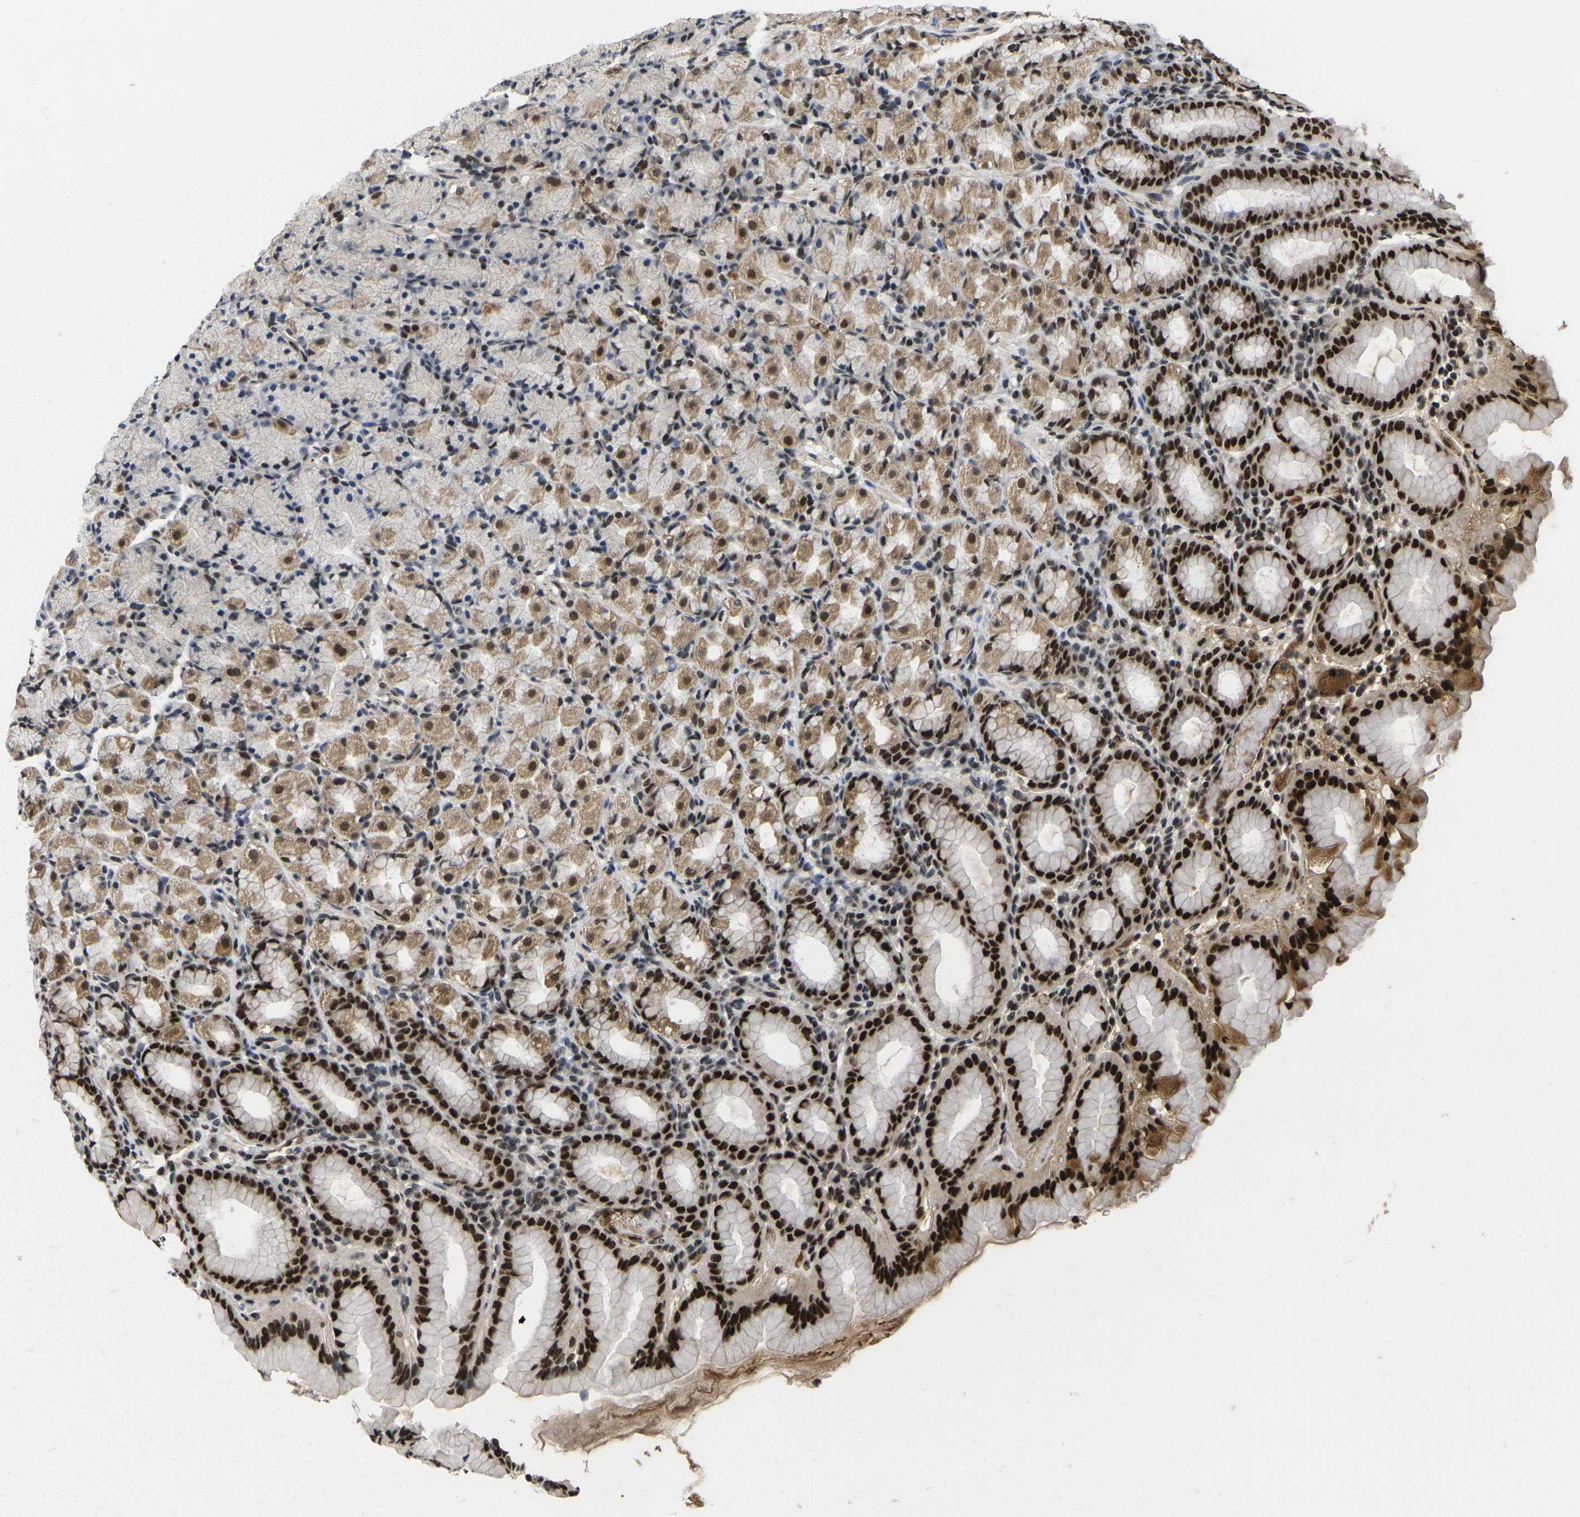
{"staining": {"intensity": "strong", "quantity": "25%-75%", "location": "cytoplasmic/membranous,nuclear"}, "tissue": "stomach", "cell_type": "Glandular cells", "image_type": "normal", "snomed": [{"axis": "morphology", "description": "Normal tissue, NOS"}, {"axis": "topography", "description": "Stomach, upper"}], "caption": "Human stomach stained with a brown dye exhibits strong cytoplasmic/membranous,nuclear positive staining in approximately 25%-75% of glandular cells.", "gene": "GTF2E1", "patient": {"sex": "male", "age": 68}}